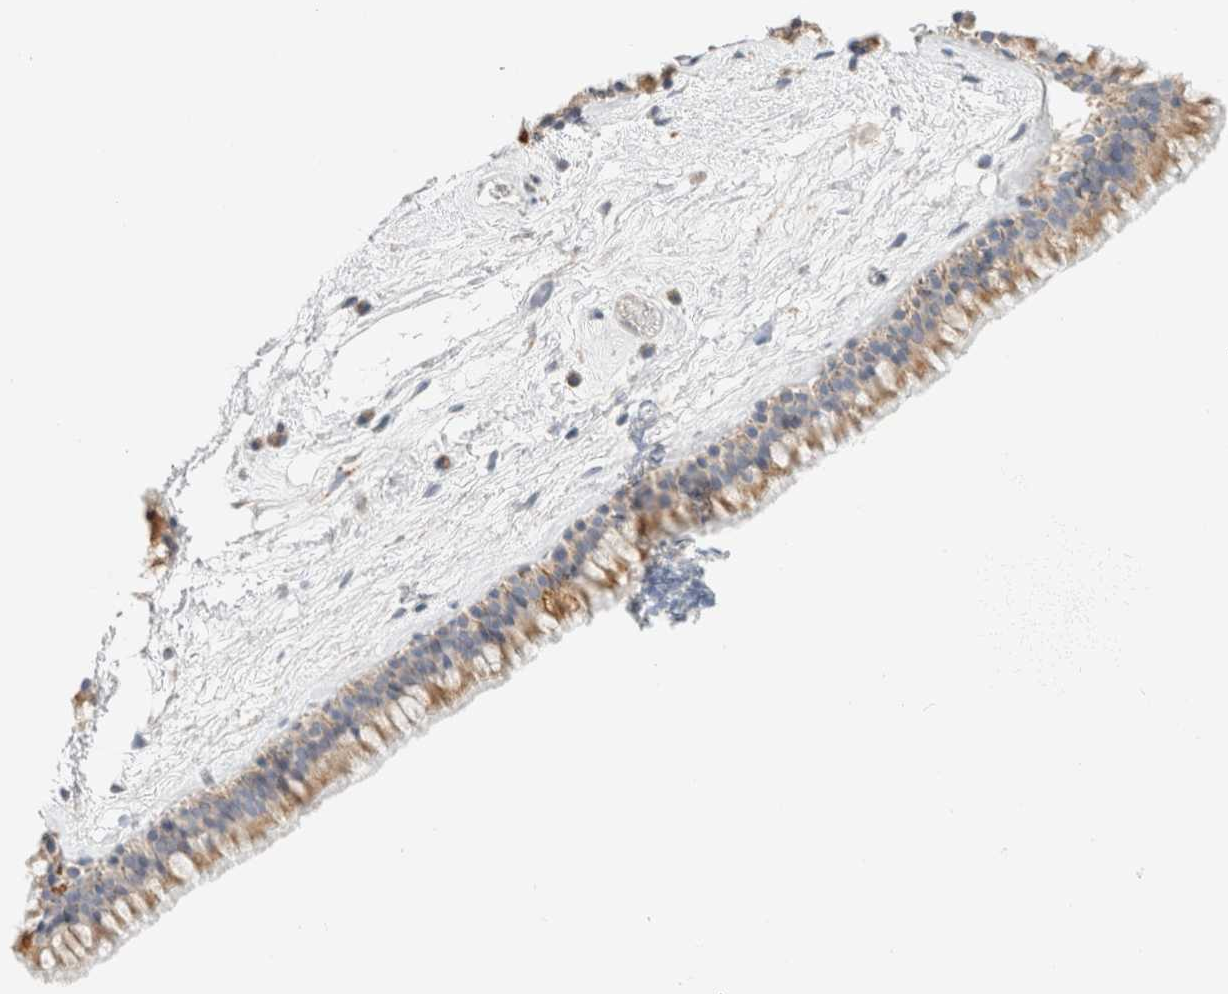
{"staining": {"intensity": "moderate", "quantity": ">75%", "location": "cytoplasmic/membranous"}, "tissue": "nasopharynx", "cell_type": "Respiratory epithelial cells", "image_type": "normal", "snomed": [{"axis": "morphology", "description": "Normal tissue, NOS"}, {"axis": "morphology", "description": "Inflammation, NOS"}, {"axis": "topography", "description": "Nasopharynx"}], "caption": "Nasopharynx stained for a protein demonstrates moderate cytoplasmic/membranous positivity in respiratory epithelial cells. The staining was performed using DAB to visualize the protein expression in brown, while the nuclei were stained in blue with hematoxylin (Magnification: 20x).", "gene": "HDHD3", "patient": {"sex": "male", "age": 48}}